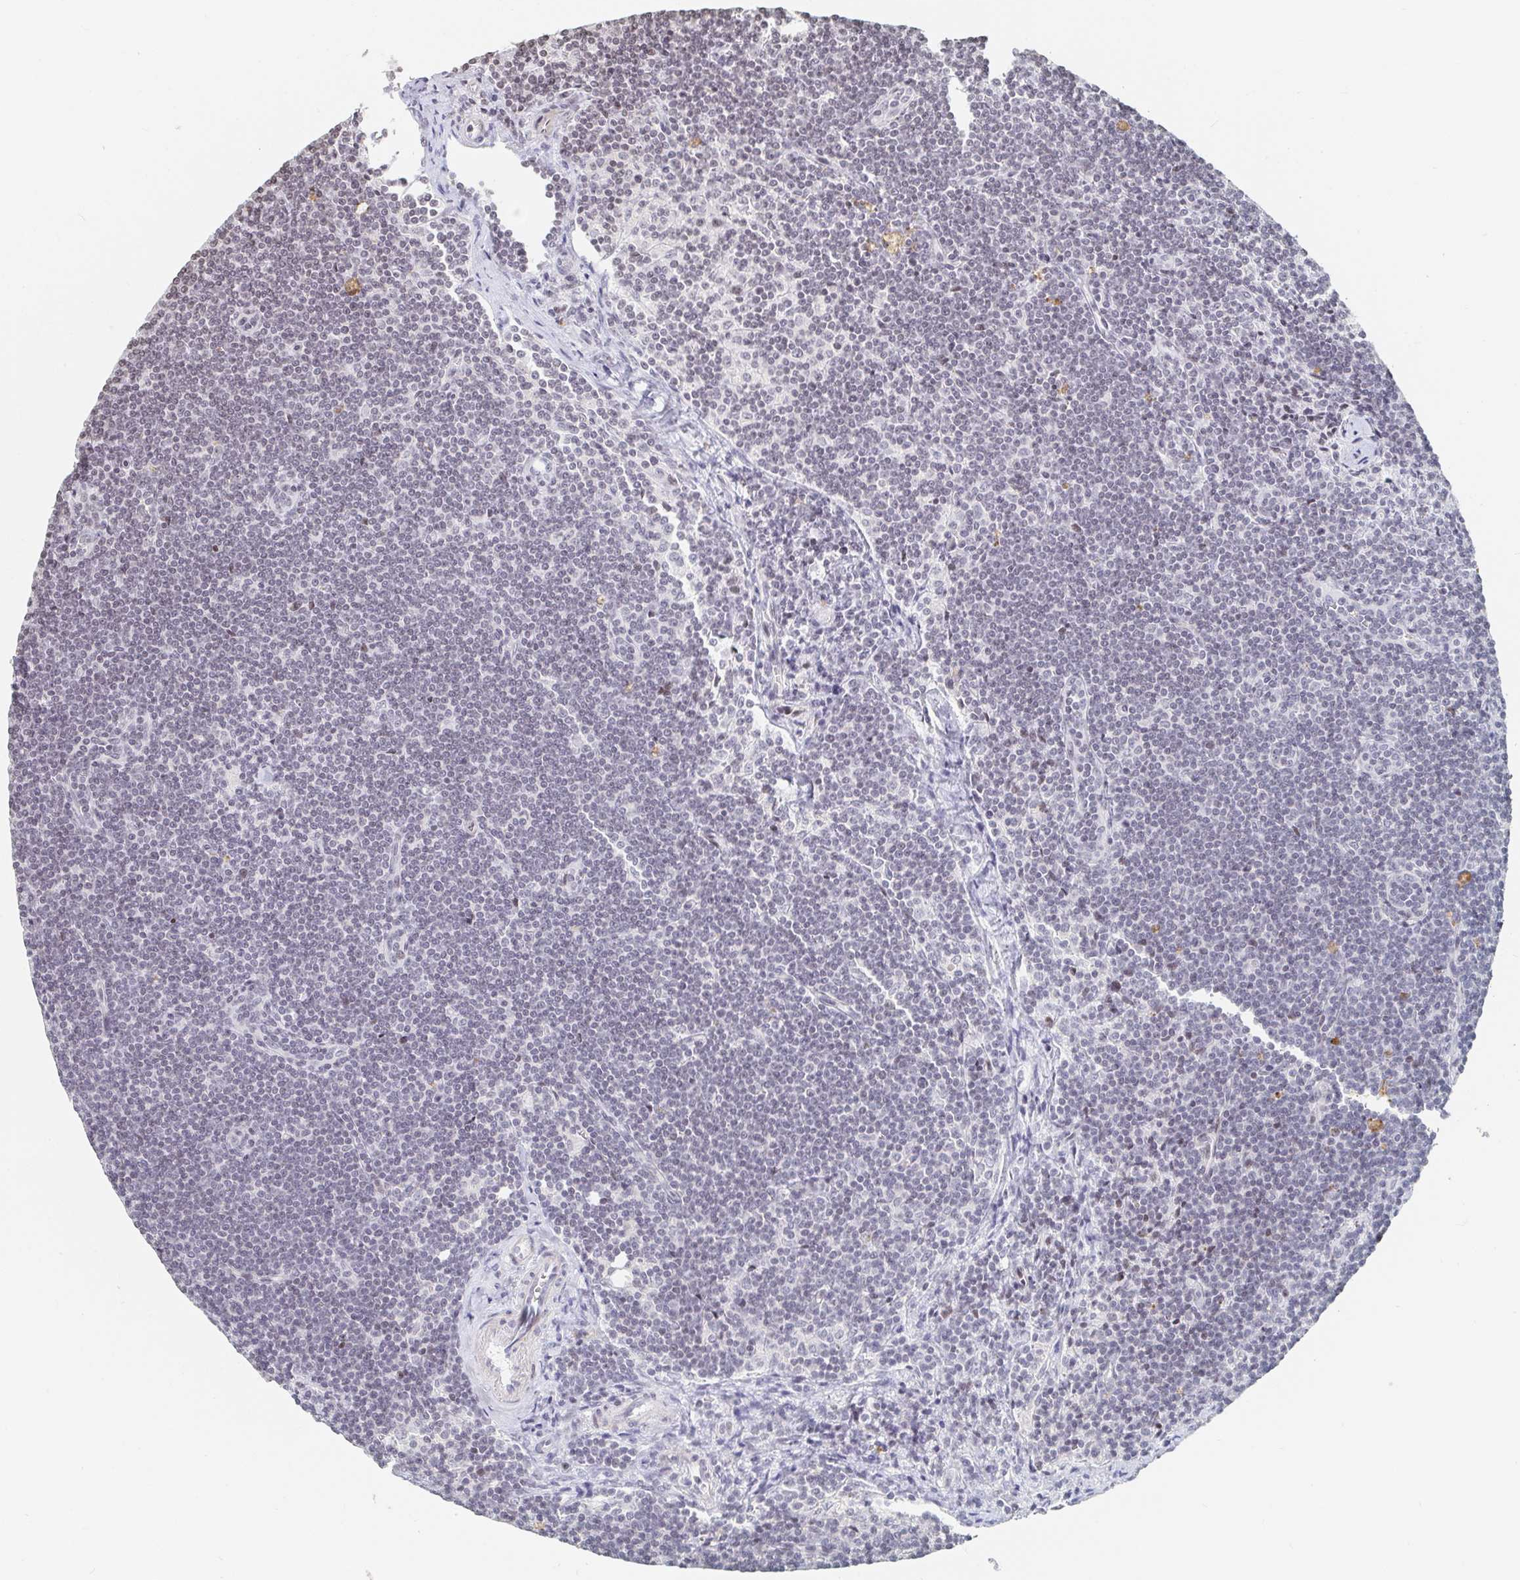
{"staining": {"intensity": "negative", "quantity": "none", "location": "none"}, "tissue": "lymphoma", "cell_type": "Tumor cells", "image_type": "cancer", "snomed": [{"axis": "morphology", "description": "Malignant lymphoma, non-Hodgkin's type, Low grade"}, {"axis": "topography", "description": "Lymph node"}], "caption": "High power microscopy photomicrograph of an IHC histopathology image of malignant lymphoma, non-Hodgkin's type (low-grade), revealing no significant positivity in tumor cells.", "gene": "NME9", "patient": {"sex": "female", "age": 73}}